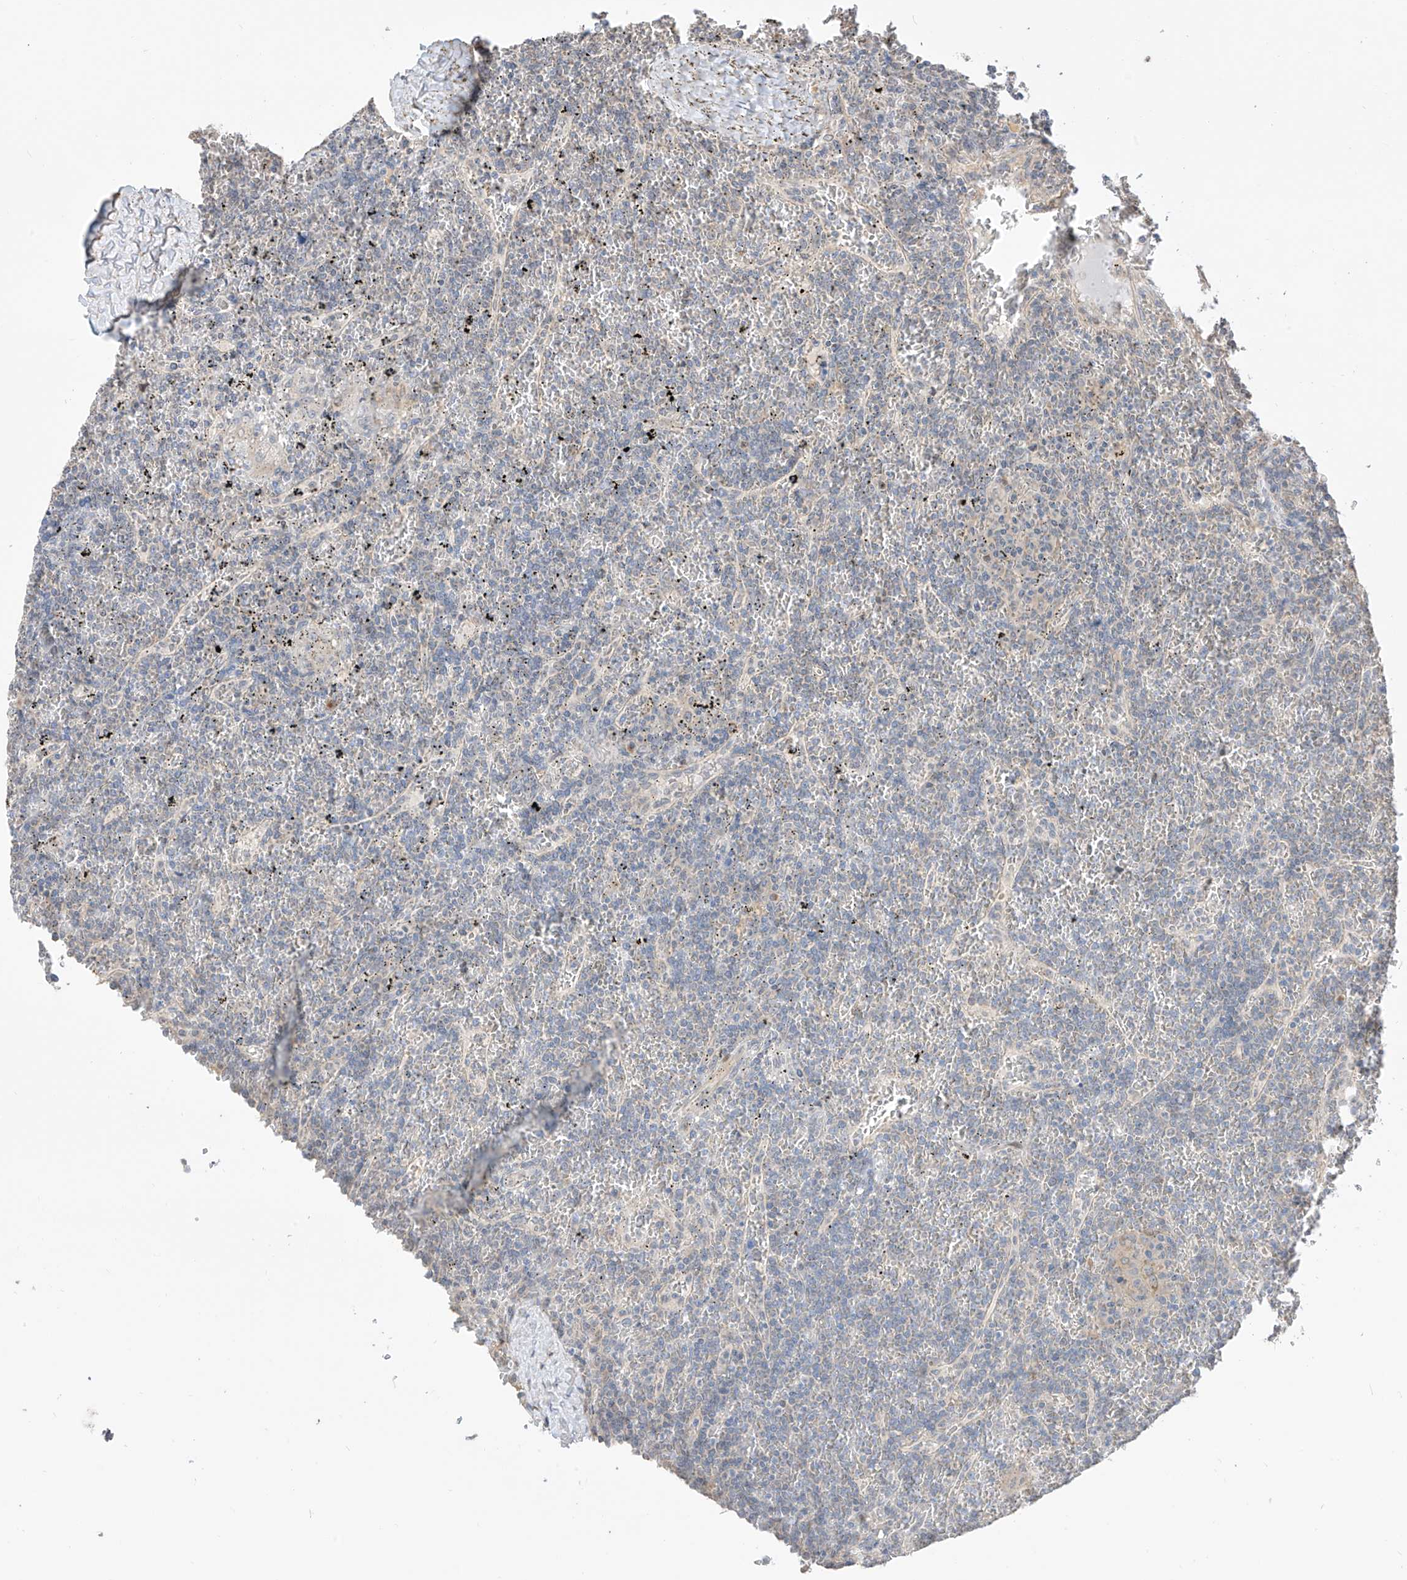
{"staining": {"intensity": "negative", "quantity": "none", "location": "none"}, "tissue": "lymphoma", "cell_type": "Tumor cells", "image_type": "cancer", "snomed": [{"axis": "morphology", "description": "Malignant lymphoma, non-Hodgkin's type, Low grade"}, {"axis": "topography", "description": "Spleen"}], "caption": "IHC of human lymphoma demonstrates no positivity in tumor cells.", "gene": "LATS1", "patient": {"sex": "female", "age": 19}}